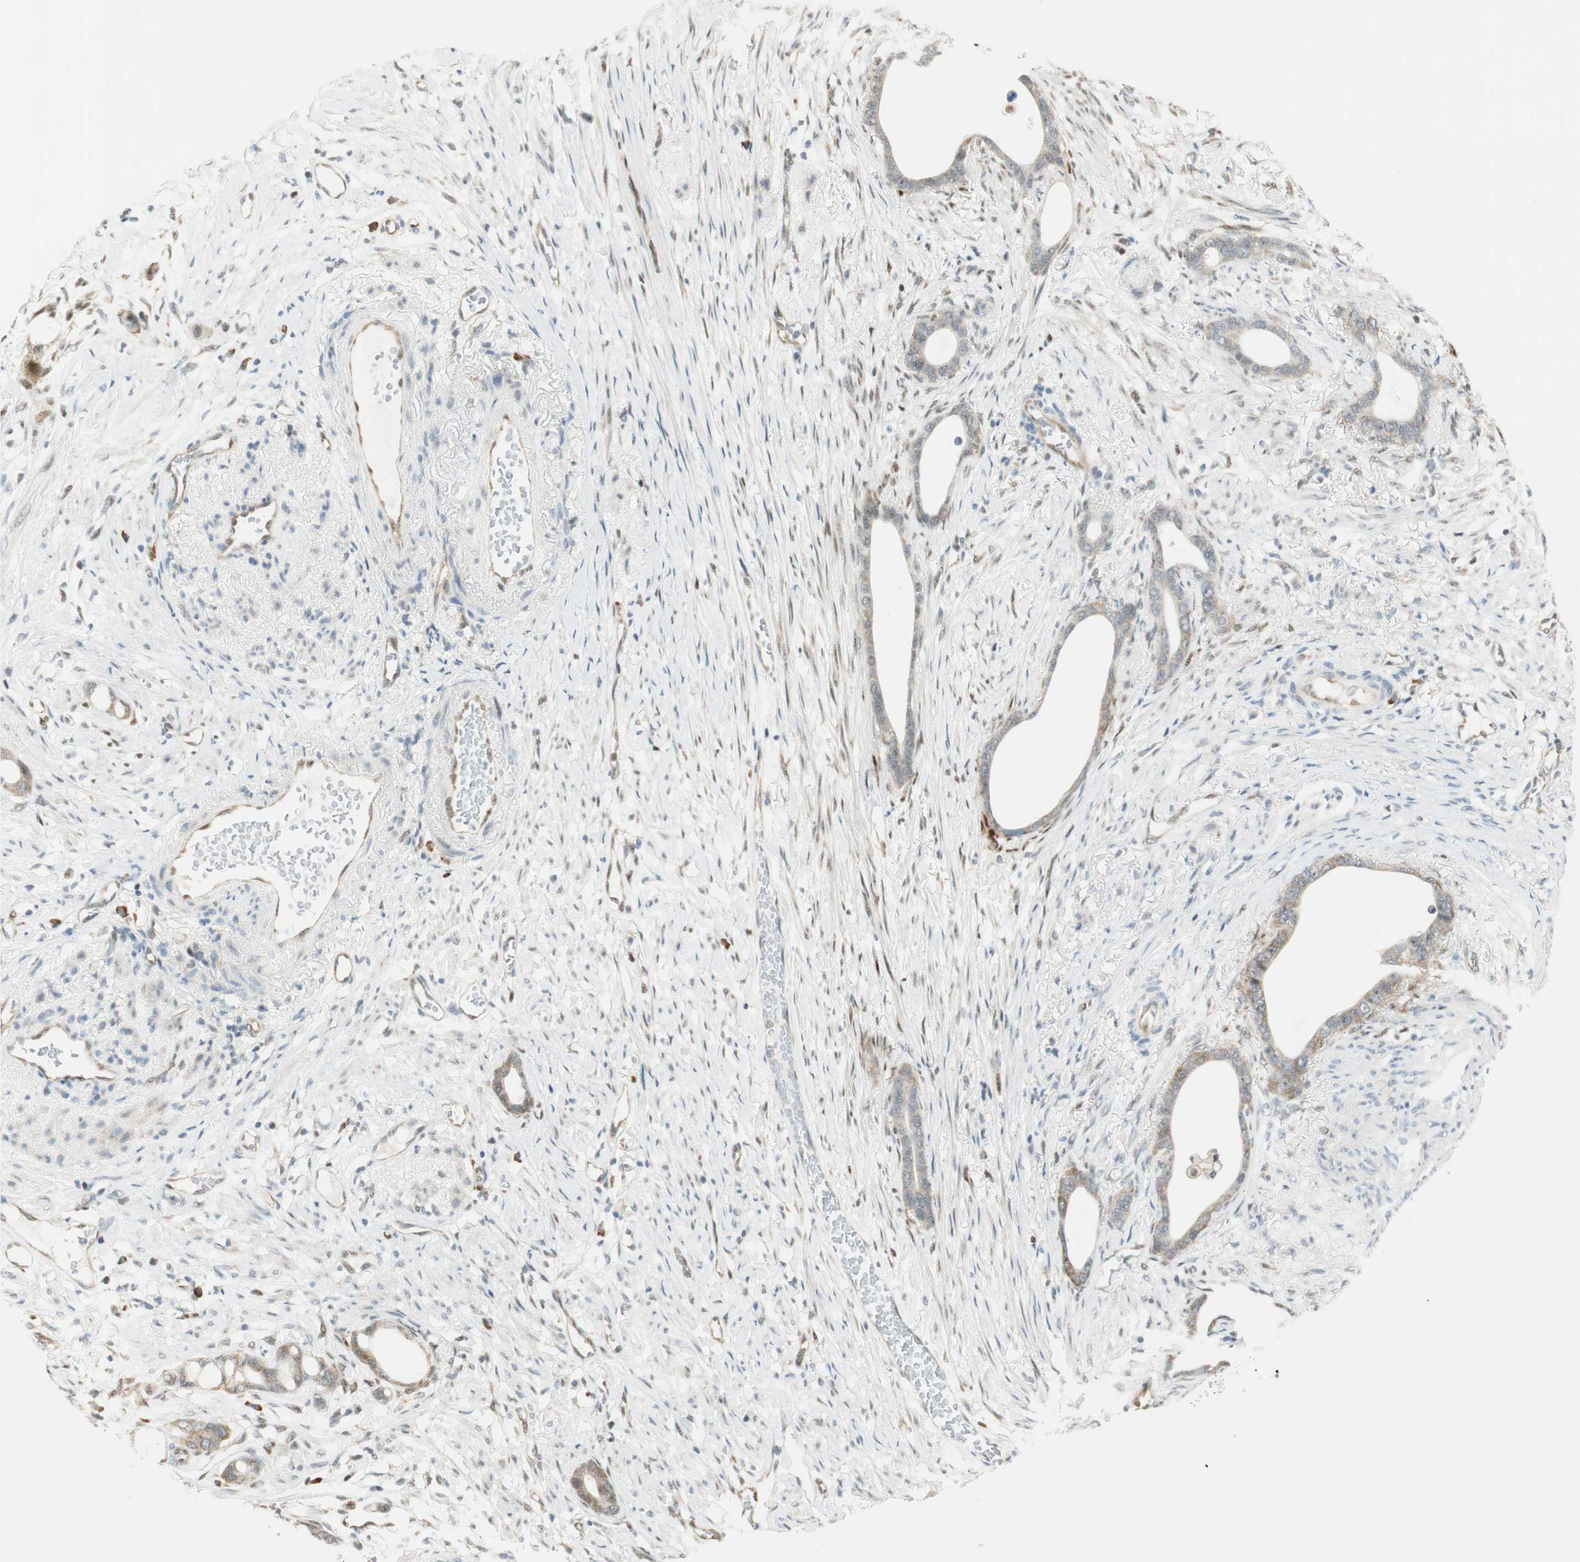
{"staining": {"intensity": "moderate", "quantity": "25%-75%", "location": "cytoplasmic/membranous"}, "tissue": "stomach cancer", "cell_type": "Tumor cells", "image_type": "cancer", "snomed": [{"axis": "morphology", "description": "Adenocarcinoma, NOS"}, {"axis": "topography", "description": "Stomach"}], "caption": "Immunohistochemical staining of human stomach cancer demonstrates medium levels of moderate cytoplasmic/membranous positivity in about 25%-75% of tumor cells. (Stains: DAB (3,3'-diaminobenzidine) in brown, nuclei in blue, Microscopy: brightfield microscopy at high magnification).", "gene": "MSX2", "patient": {"sex": "female", "age": 75}}